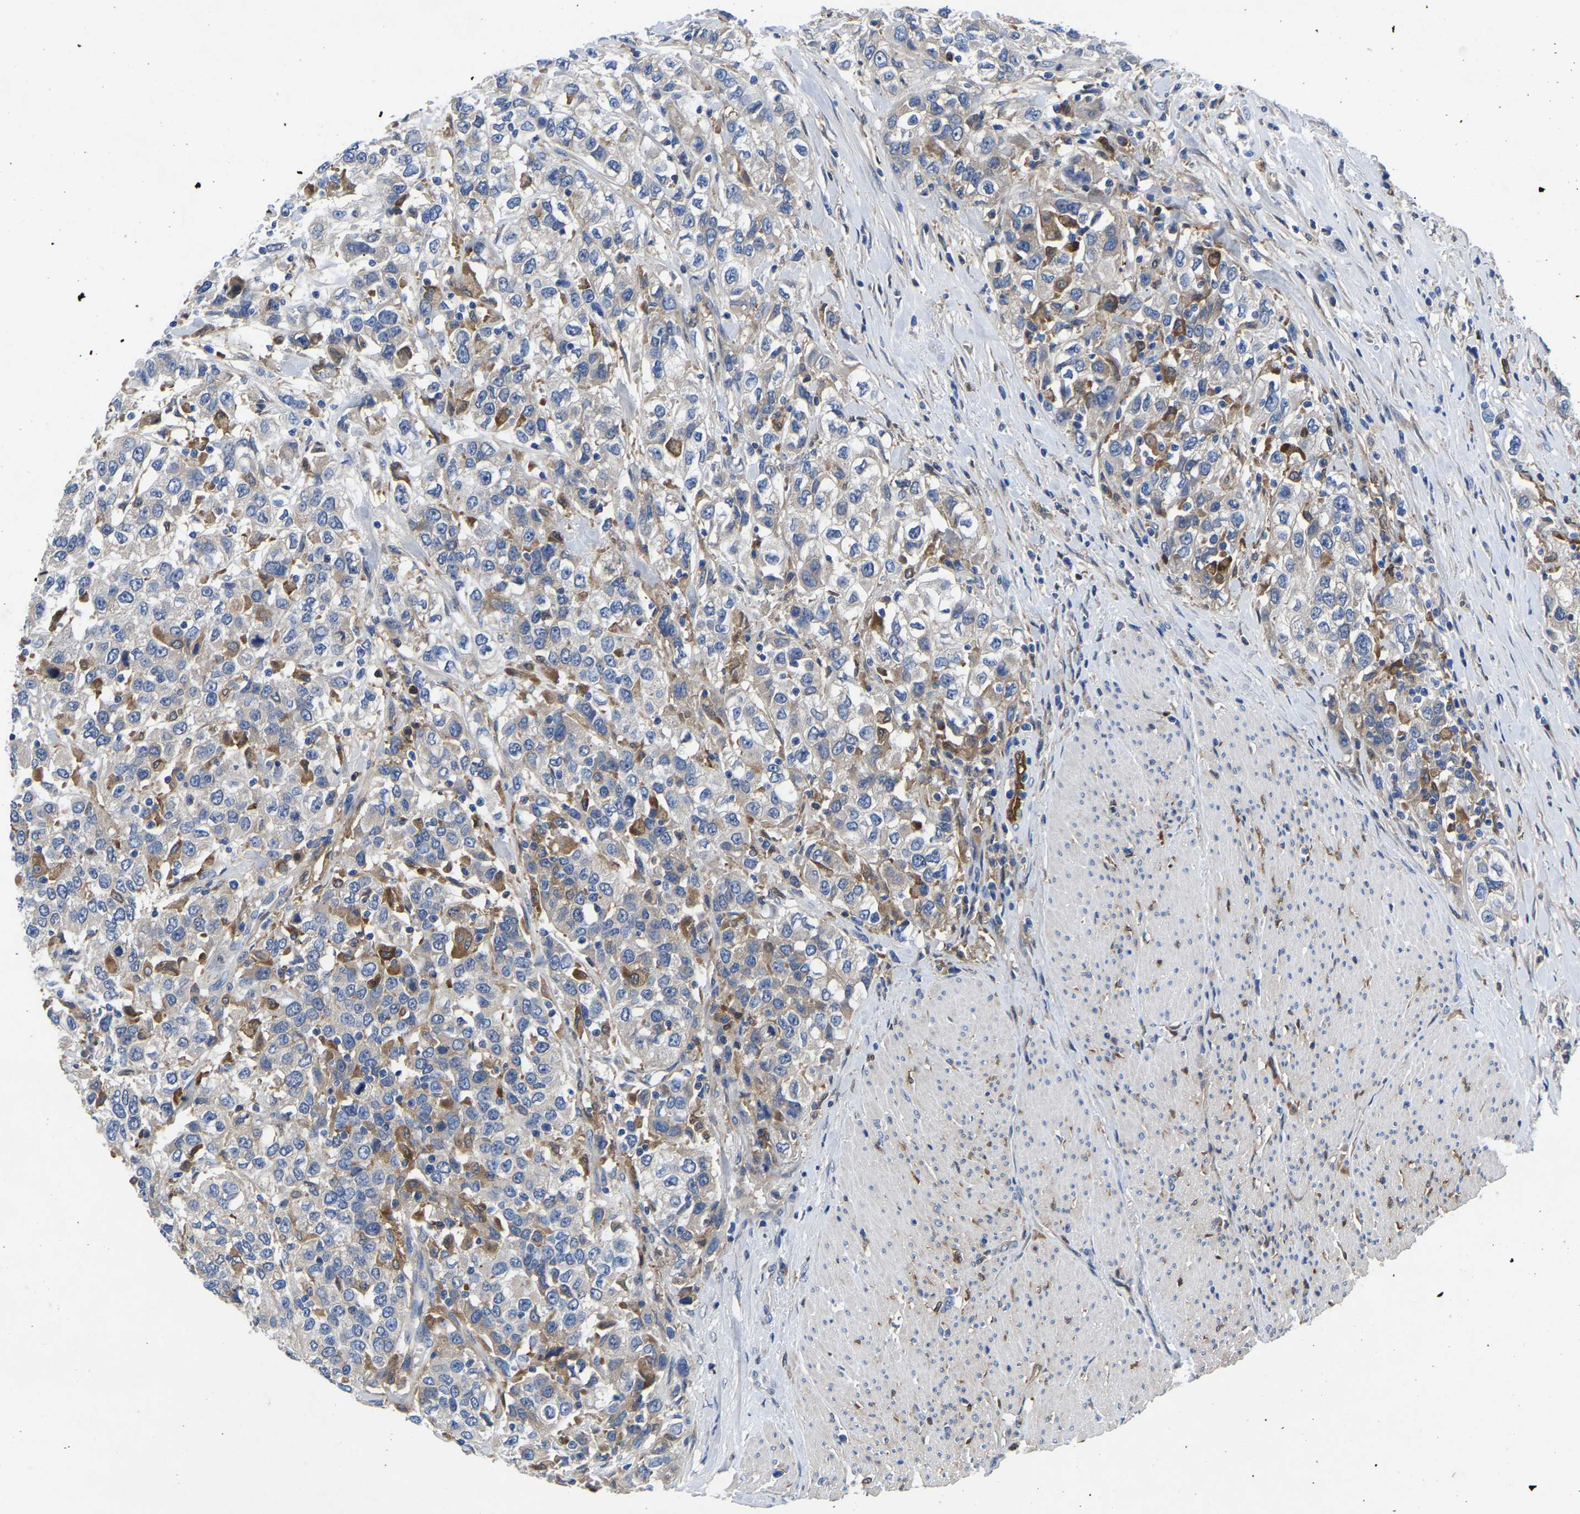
{"staining": {"intensity": "moderate", "quantity": "25%-75%", "location": "cytoplasmic/membranous"}, "tissue": "urothelial cancer", "cell_type": "Tumor cells", "image_type": "cancer", "snomed": [{"axis": "morphology", "description": "Urothelial carcinoma, High grade"}, {"axis": "topography", "description": "Urinary bladder"}], "caption": "Urothelial carcinoma (high-grade) stained with a brown dye shows moderate cytoplasmic/membranous positive positivity in about 25%-75% of tumor cells.", "gene": "ATG2B", "patient": {"sex": "female", "age": 80}}